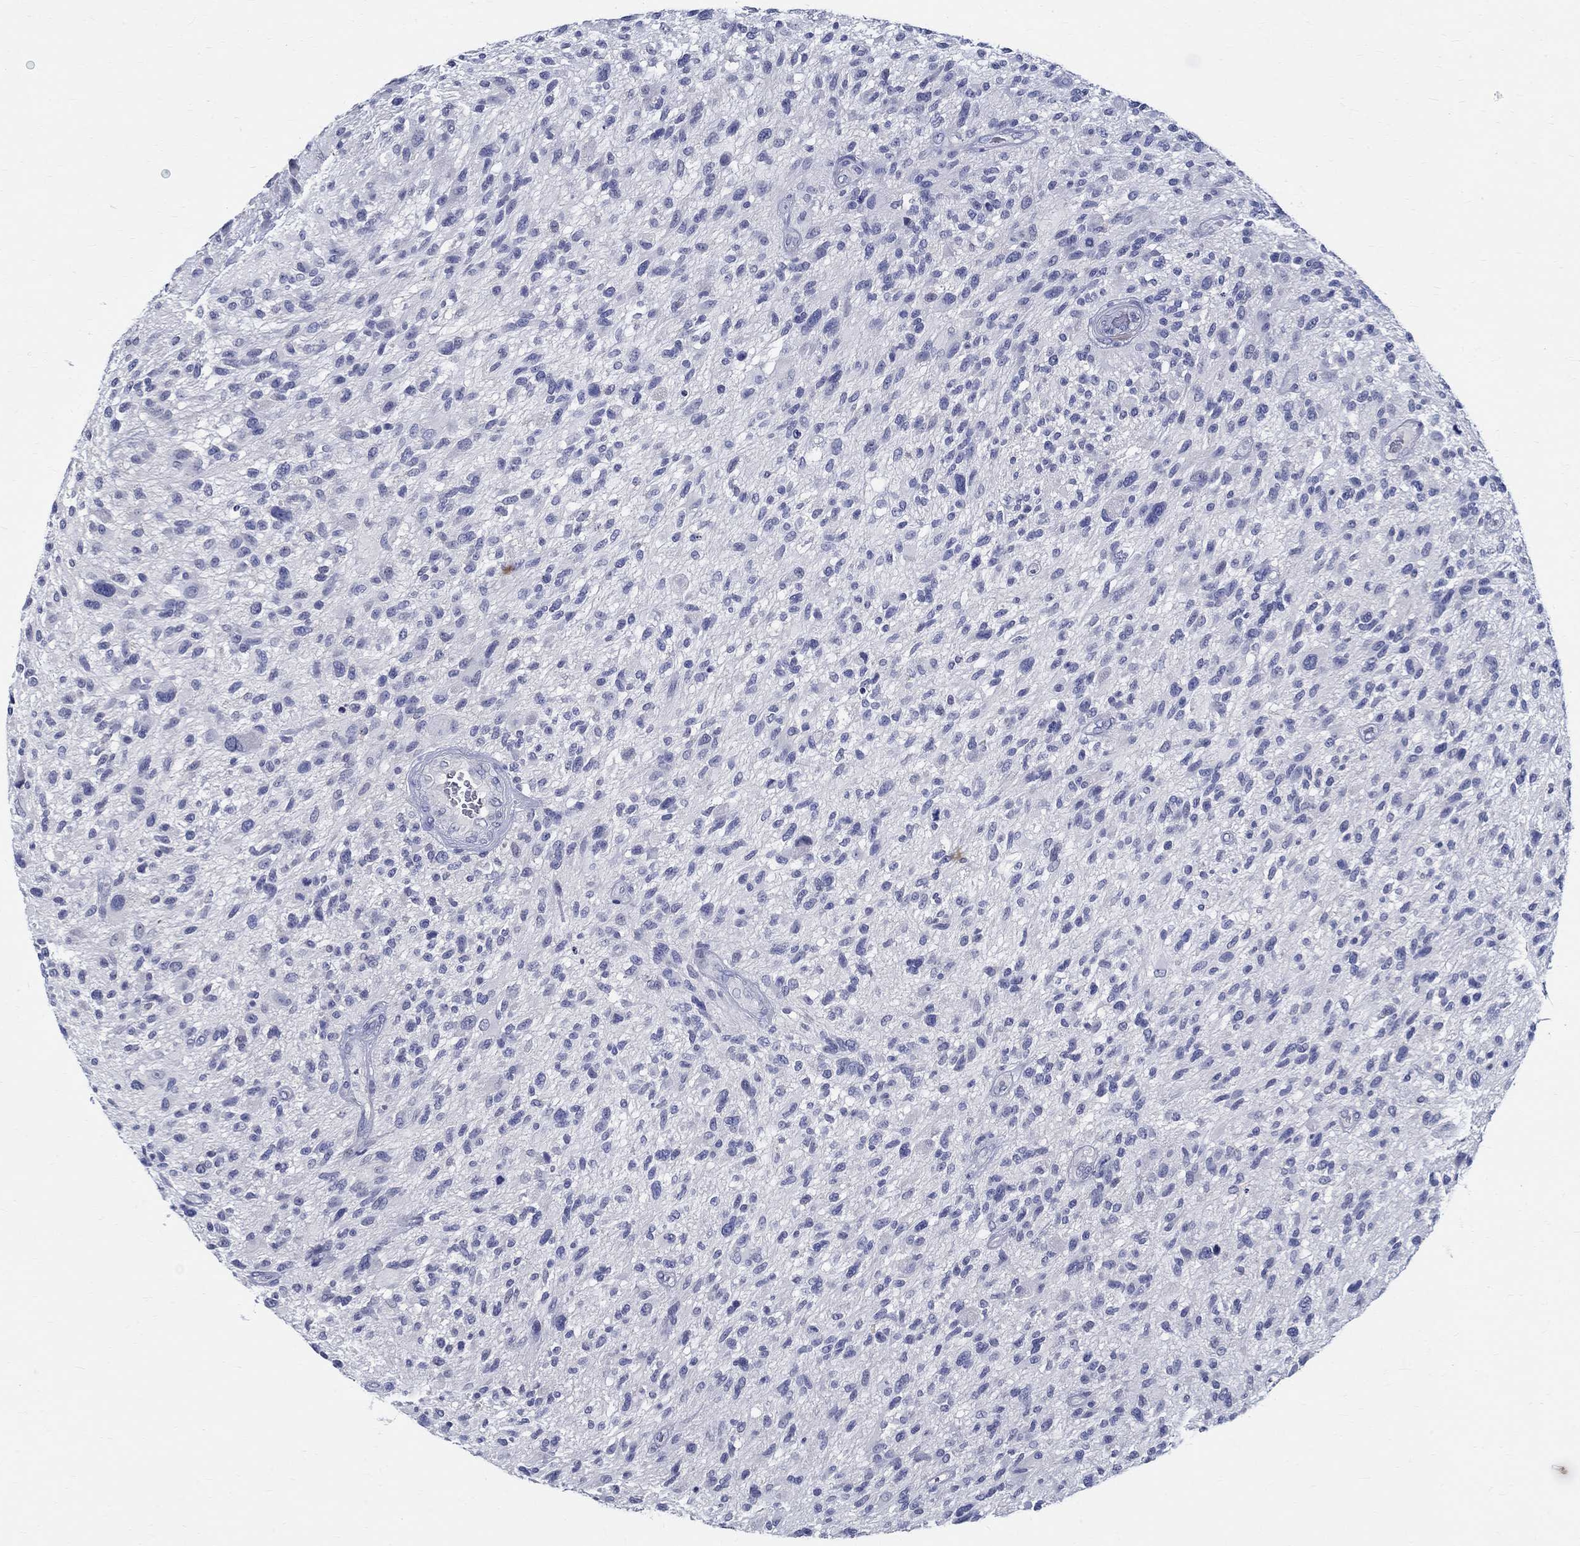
{"staining": {"intensity": "negative", "quantity": "none", "location": "none"}, "tissue": "glioma", "cell_type": "Tumor cells", "image_type": "cancer", "snomed": [{"axis": "morphology", "description": "Glioma, malignant, High grade"}, {"axis": "topography", "description": "Brain"}], "caption": "Micrograph shows no protein staining in tumor cells of malignant high-grade glioma tissue. (DAB IHC with hematoxylin counter stain).", "gene": "CETN1", "patient": {"sex": "male", "age": 47}}